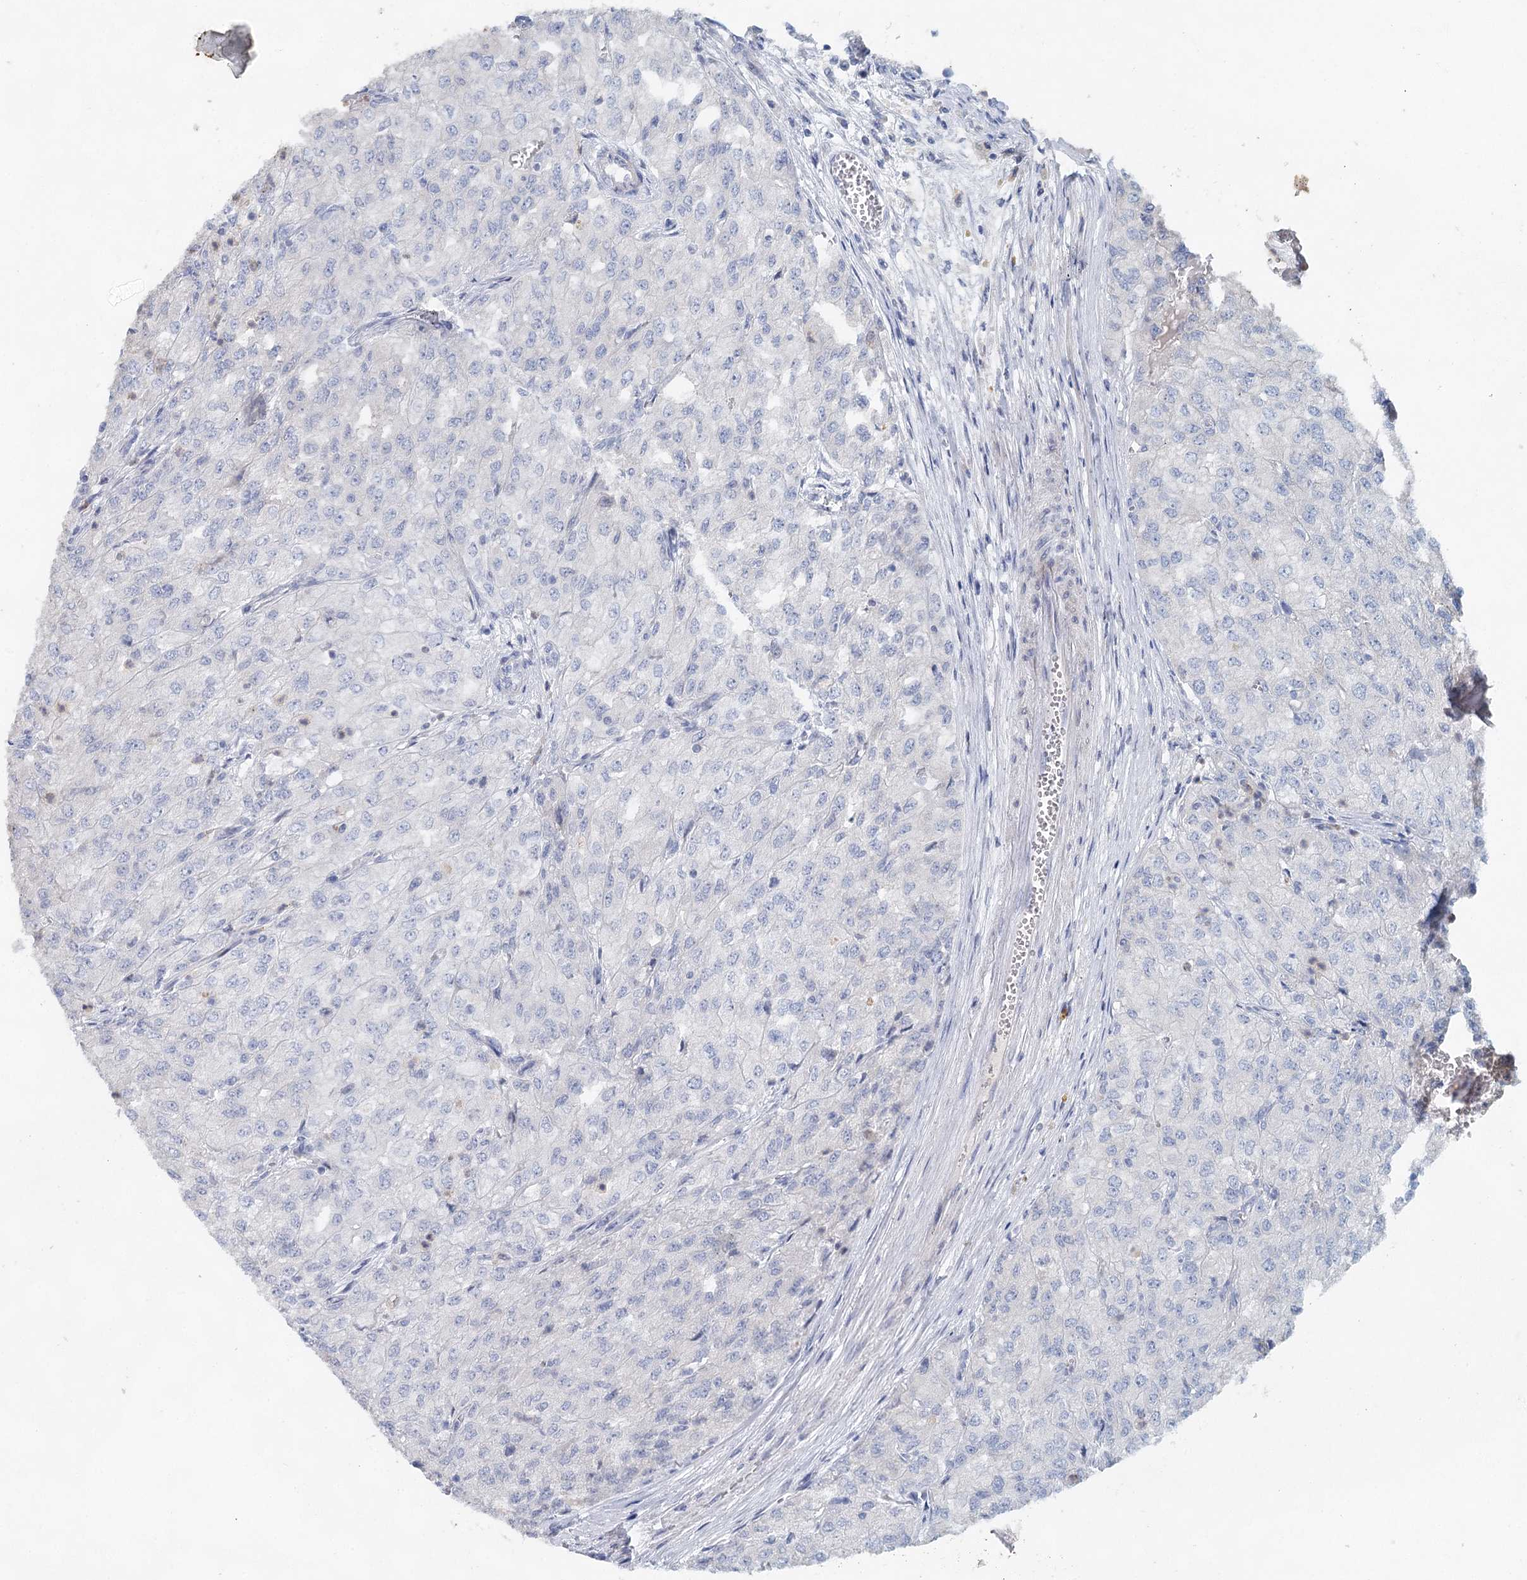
{"staining": {"intensity": "negative", "quantity": "none", "location": "none"}, "tissue": "renal cancer", "cell_type": "Tumor cells", "image_type": "cancer", "snomed": [{"axis": "morphology", "description": "Adenocarcinoma, NOS"}, {"axis": "topography", "description": "Kidney"}], "caption": "Renal cancer was stained to show a protein in brown. There is no significant staining in tumor cells.", "gene": "MYL6B", "patient": {"sex": "female", "age": 54}}